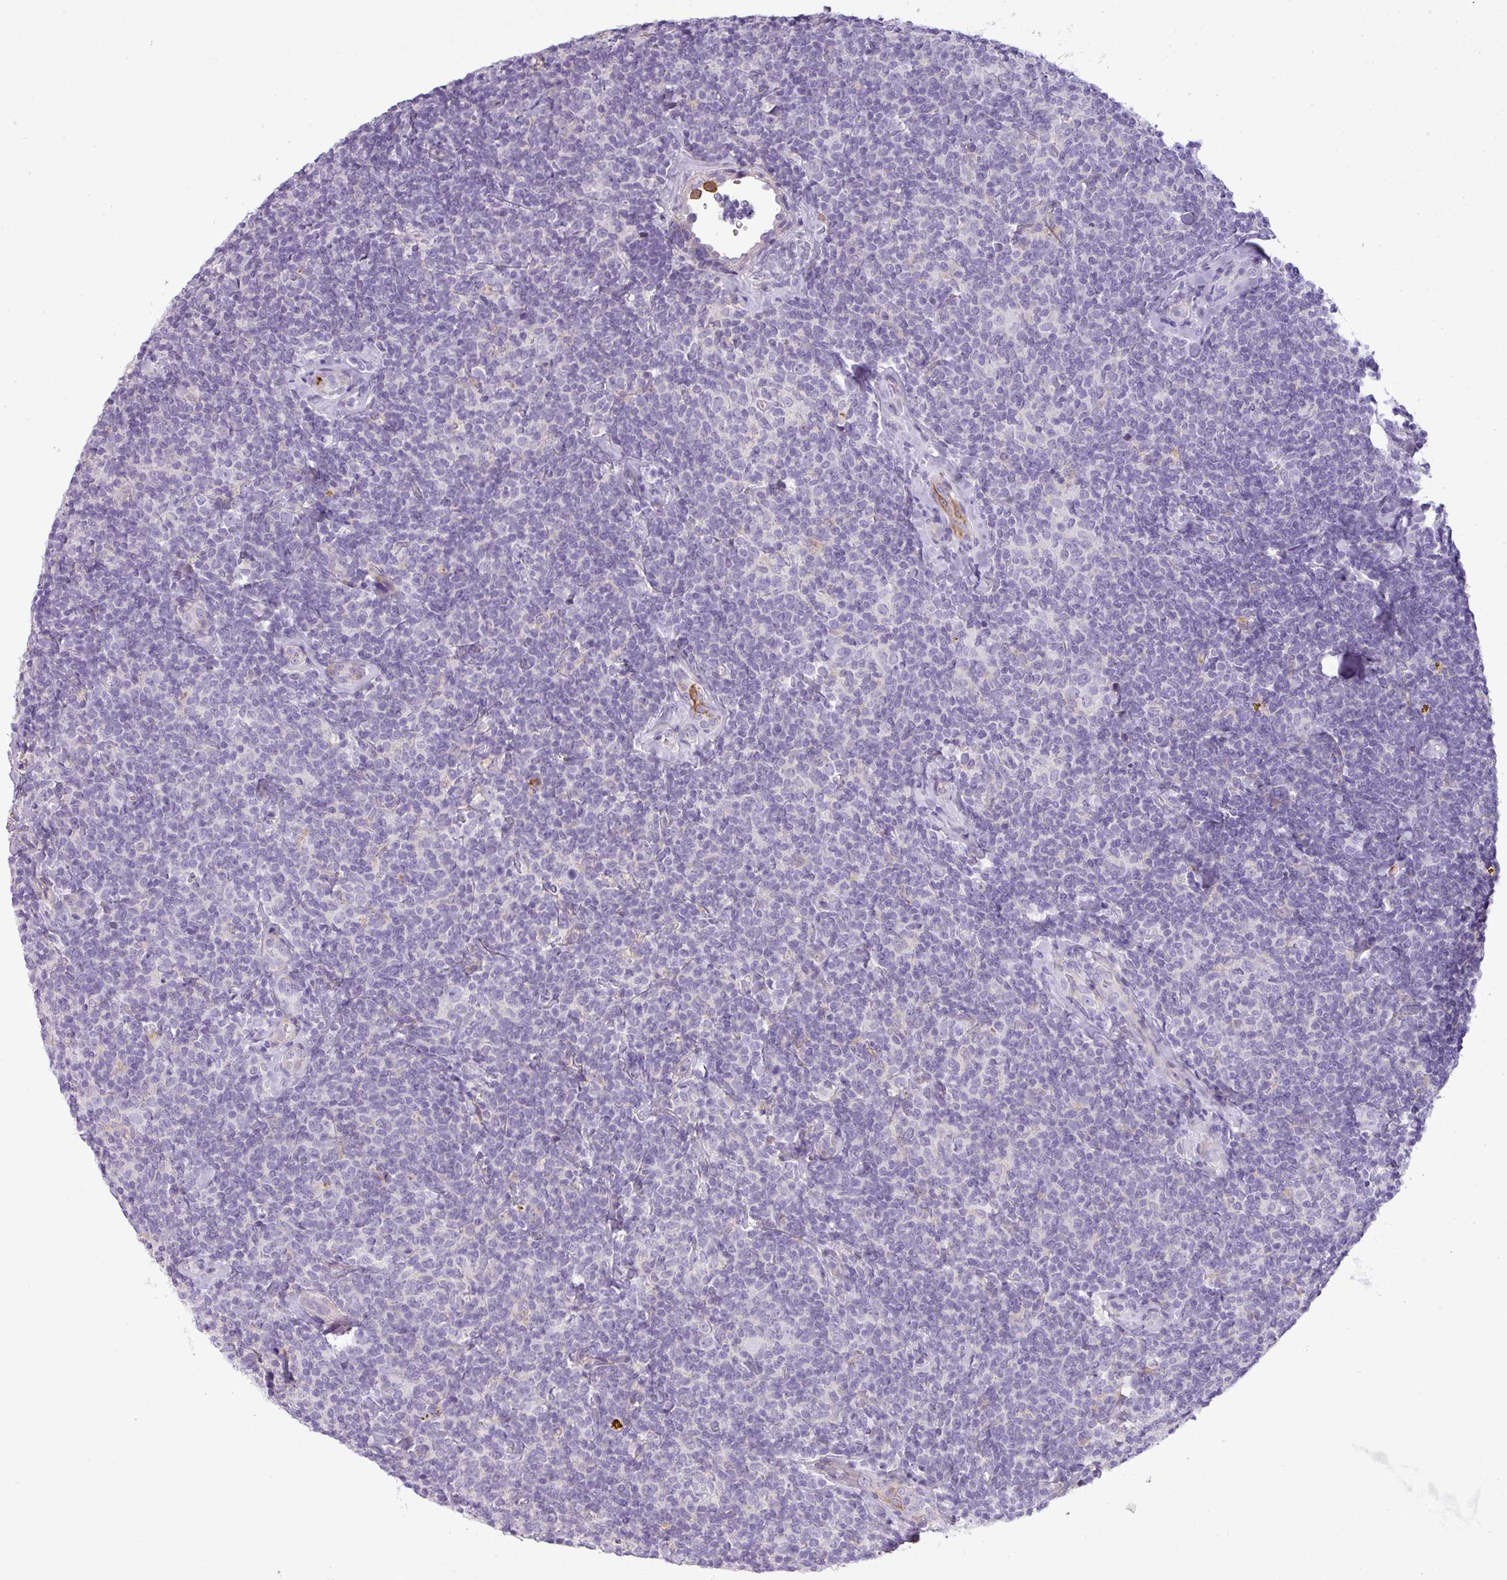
{"staining": {"intensity": "negative", "quantity": "none", "location": "none"}, "tissue": "lymphoma", "cell_type": "Tumor cells", "image_type": "cancer", "snomed": [{"axis": "morphology", "description": "Malignant lymphoma, non-Hodgkin's type, Low grade"}, {"axis": "topography", "description": "Lymph node"}], "caption": "This histopathology image is of low-grade malignant lymphoma, non-Hodgkin's type stained with immunohistochemistry to label a protein in brown with the nuclei are counter-stained blue. There is no positivity in tumor cells. (Immunohistochemistry, brightfield microscopy, high magnification).", "gene": "C4B", "patient": {"sex": "female", "age": 56}}